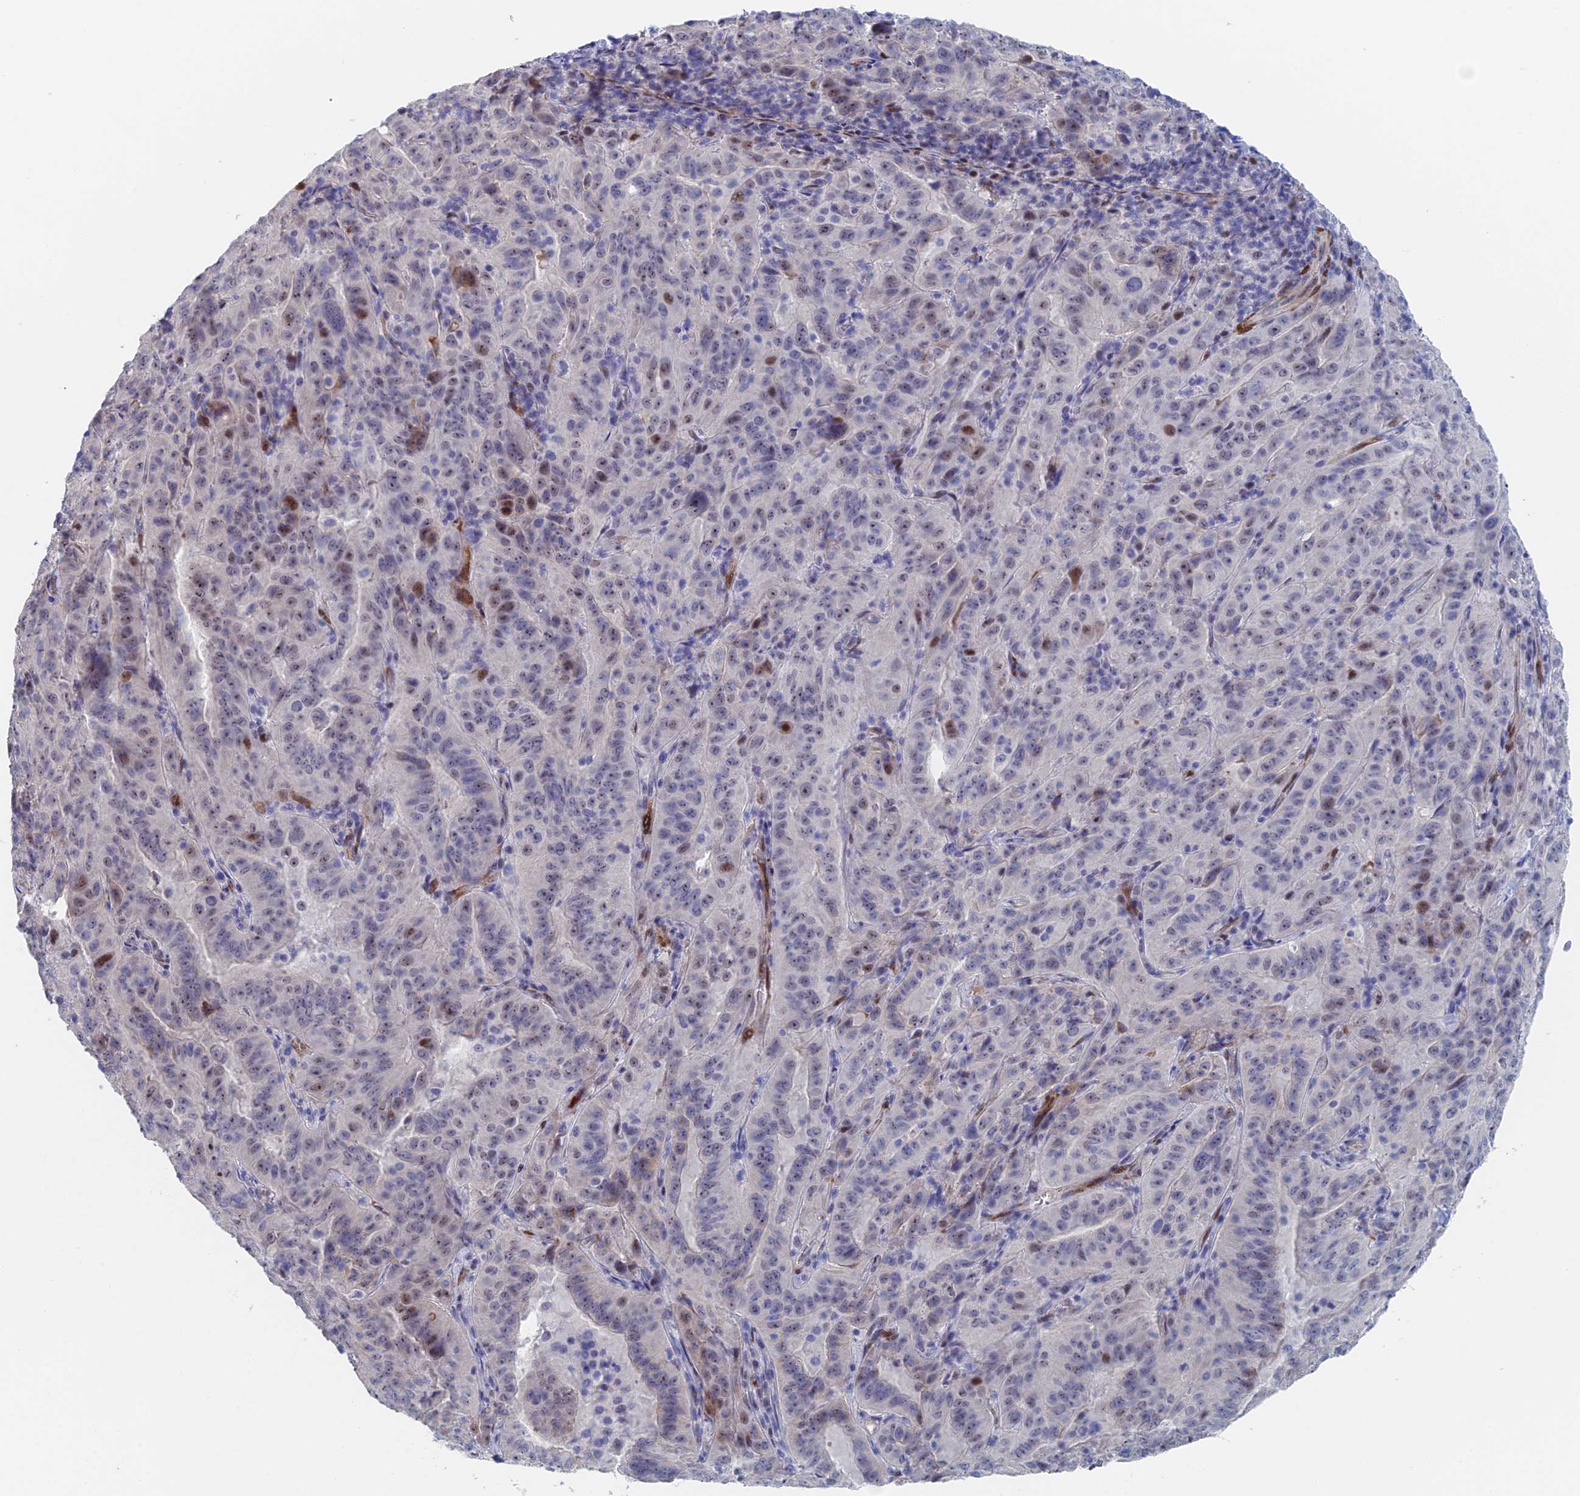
{"staining": {"intensity": "moderate", "quantity": "<25%", "location": "nuclear"}, "tissue": "pancreatic cancer", "cell_type": "Tumor cells", "image_type": "cancer", "snomed": [{"axis": "morphology", "description": "Adenocarcinoma, NOS"}, {"axis": "topography", "description": "Pancreas"}], "caption": "Pancreatic cancer was stained to show a protein in brown. There is low levels of moderate nuclear staining in approximately <25% of tumor cells. The staining was performed using DAB (3,3'-diaminobenzidine), with brown indicating positive protein expression. Nuclei are stained blue with hematoxylin.", "gene": "DRGX", "patient": {"sex": "male", "age": 63}}